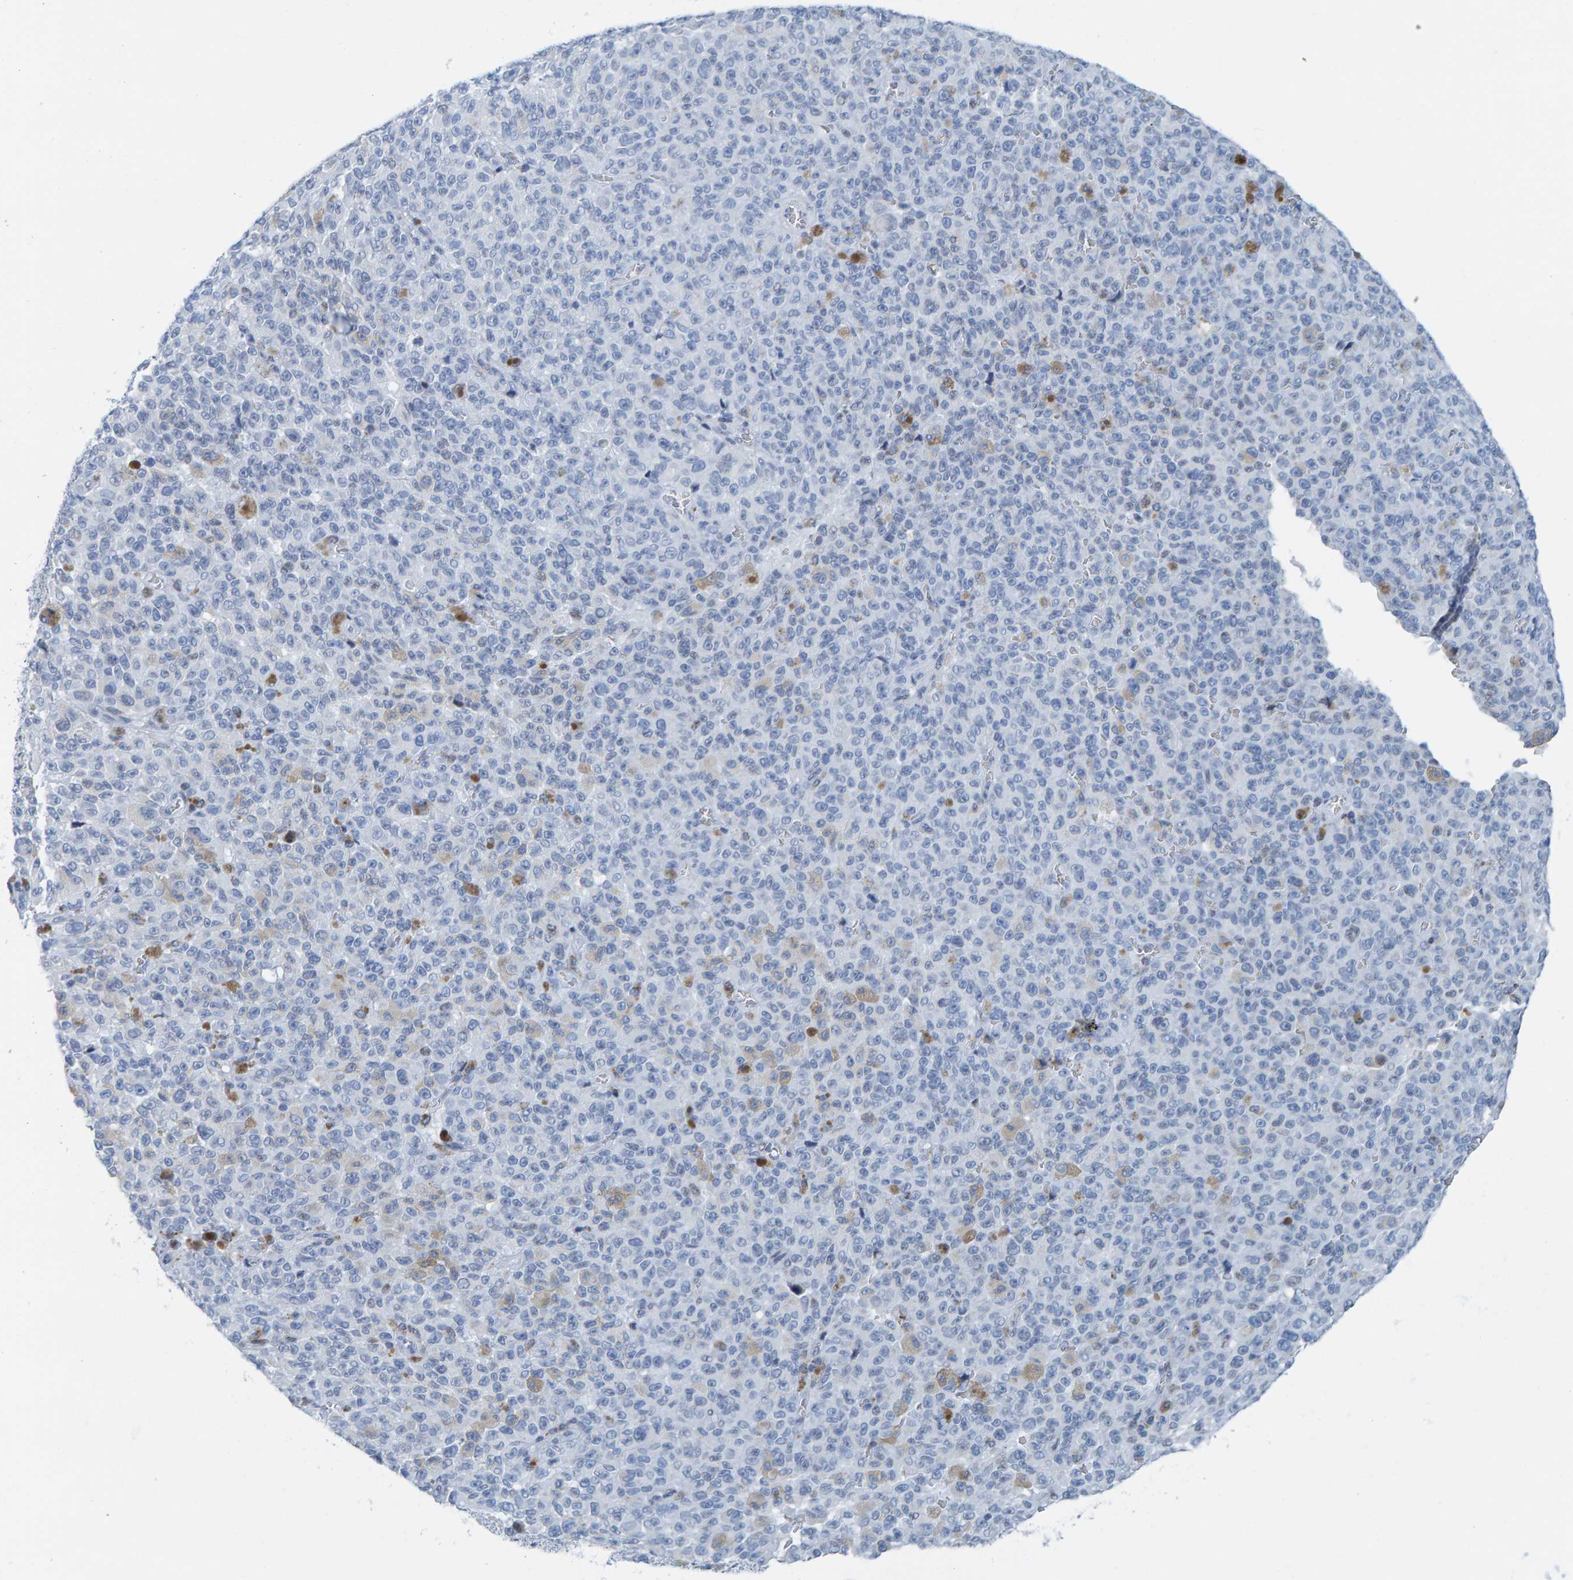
{"staining": {"intensity": "negative", "quantity": "none", "location": "none"}, "tissue": "melanoma", "cell_type": "Tumor cells", "image_type": "cancer", "snomed": [{"axis": "morphology", "description": "Malignant melanoma, NOS"}, {"axis": "topography", "description": "Skin"}], "caption": "Image shows no protein positivity in tumor cells of melanoma tissue. (Immunohistochemistry, brightfield microscopy, high magnification).", "gene": "LMNB2", "patient": {"sex": "female", "age": 82}}